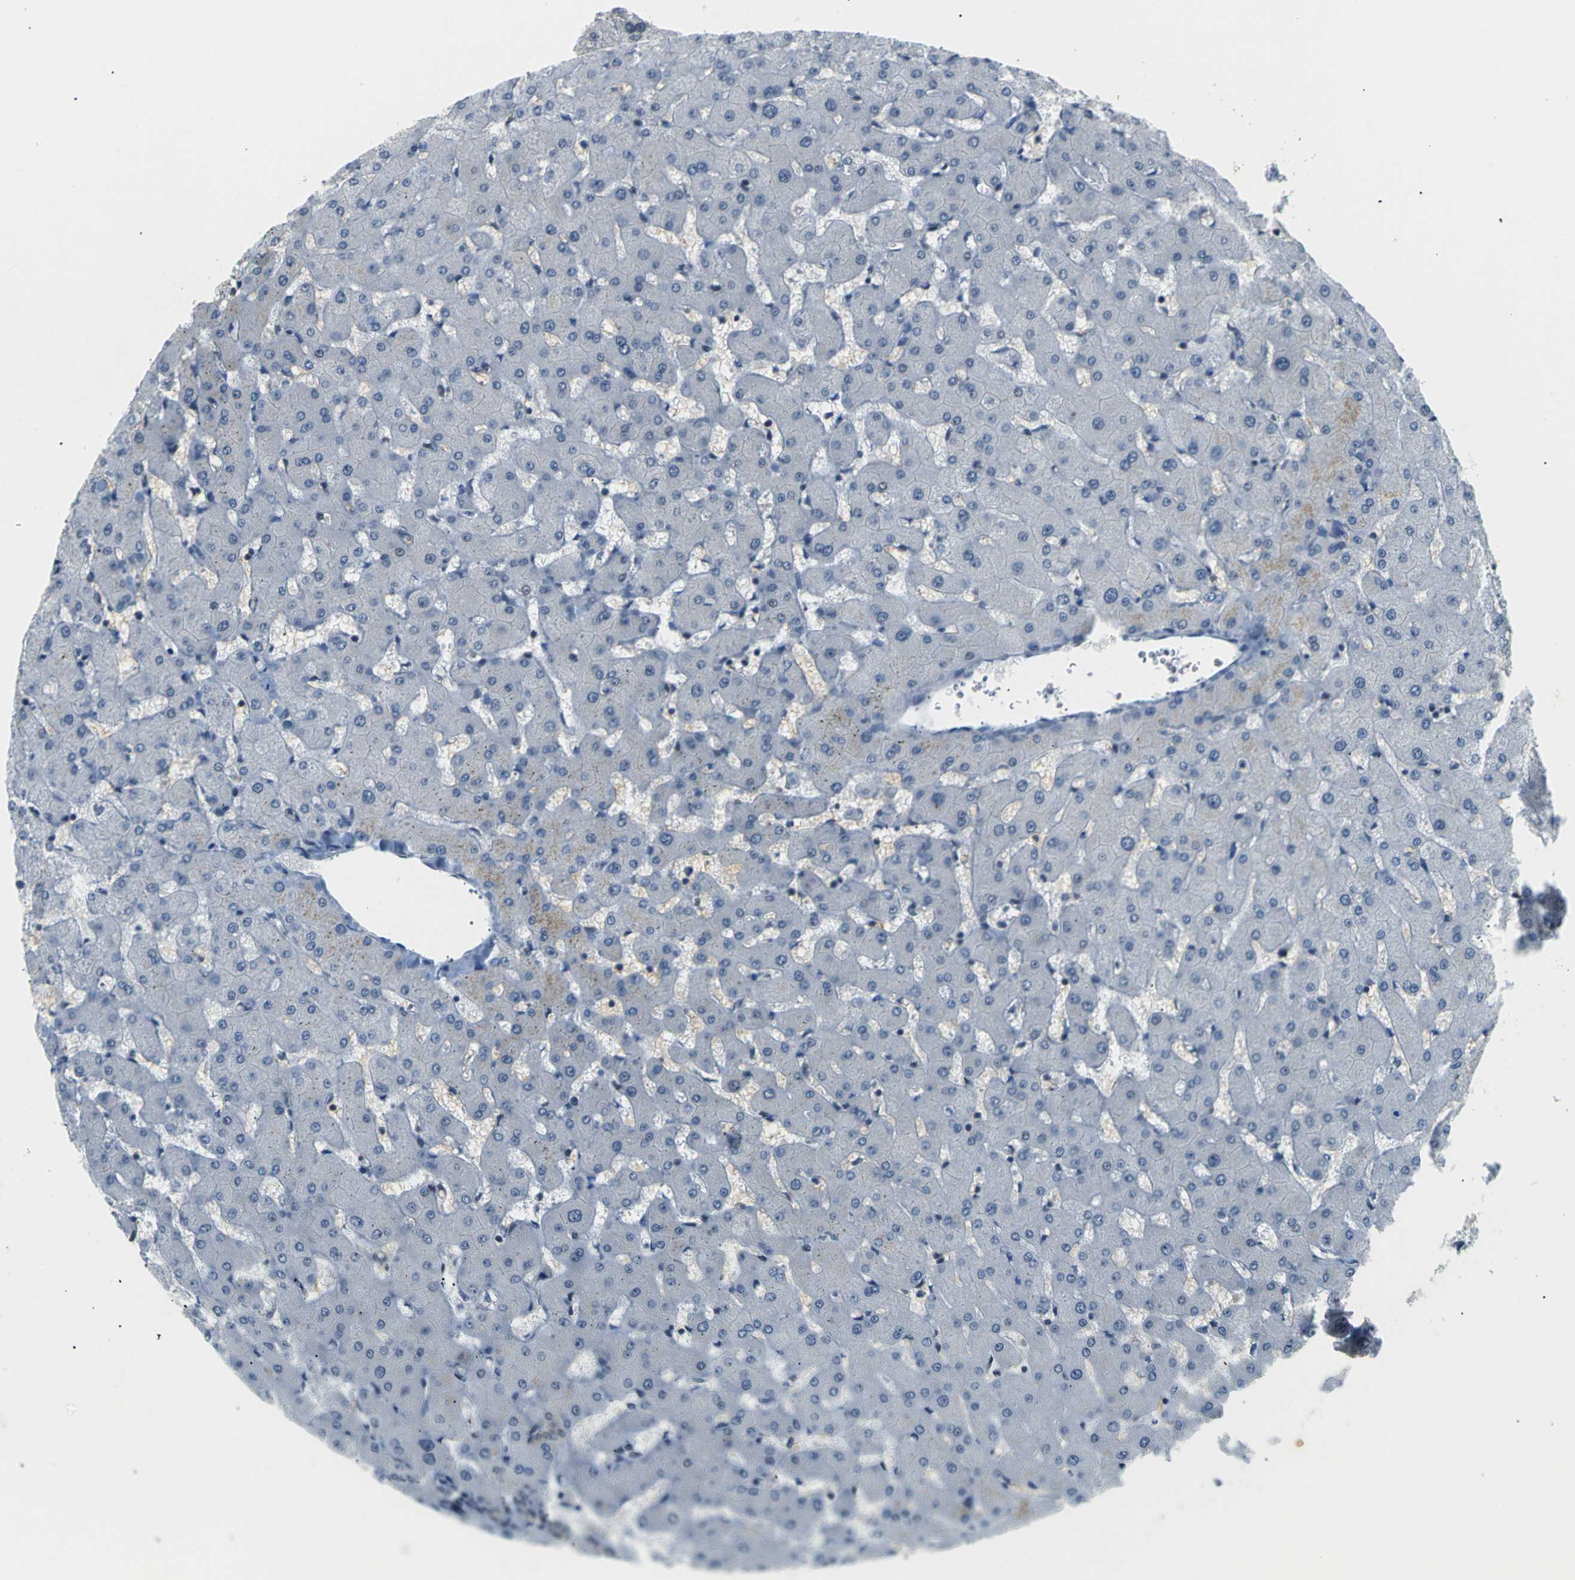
{"staining": {"intensity": "weak", "quantity": "<25%", "location": "cytoplasmic/membranous"}, "tissue": "liver", "cell_type": "Cholangiocytes", "image_type": "normal", "snomed": [{"axis": "morphology", "description": "Normal tissue, NOS"}, {"axis": "topography", "description": "Liver"}], "caption": "Protein analysis of benign liver displays no significant staining in cholangiocytes.", "gene": "SKP1", "patient": {"sex": "female", "age": 63}}